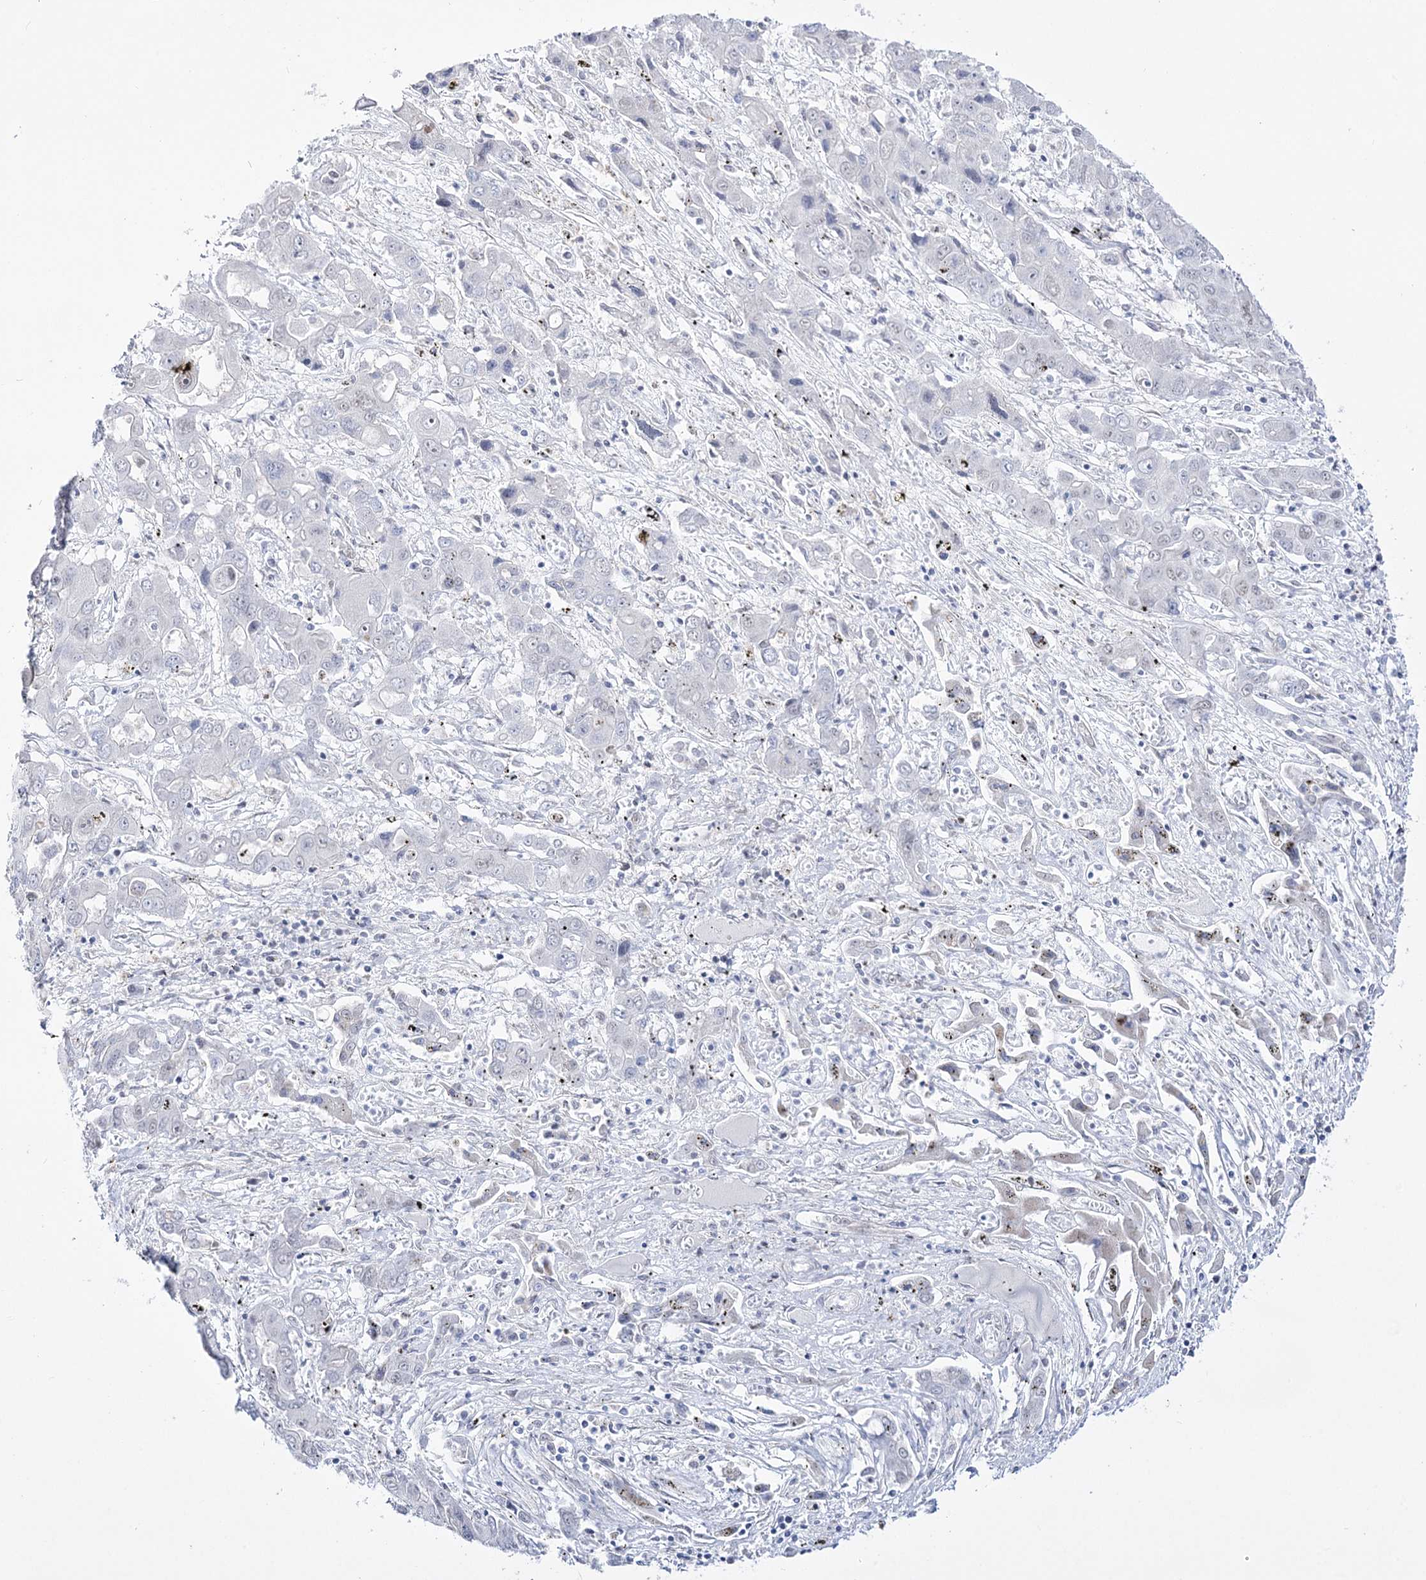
{"staining": {"intensity": "negative", "quantity": "none", "location": "none"}, "tissue": "liver cancer", "cell_type": "Tumor cells", "image_type": "cancer", "snomed": [{"axis": "morphology", "description": "Cholangiocarcinoma"}, {"axis": "topography", "description": "Liver"}], "caption": "Tumor cells are negative for brown protein staining in liver cancer.", "gene": "RBM15B", "patient": {"sex": "male", "age": 67}}